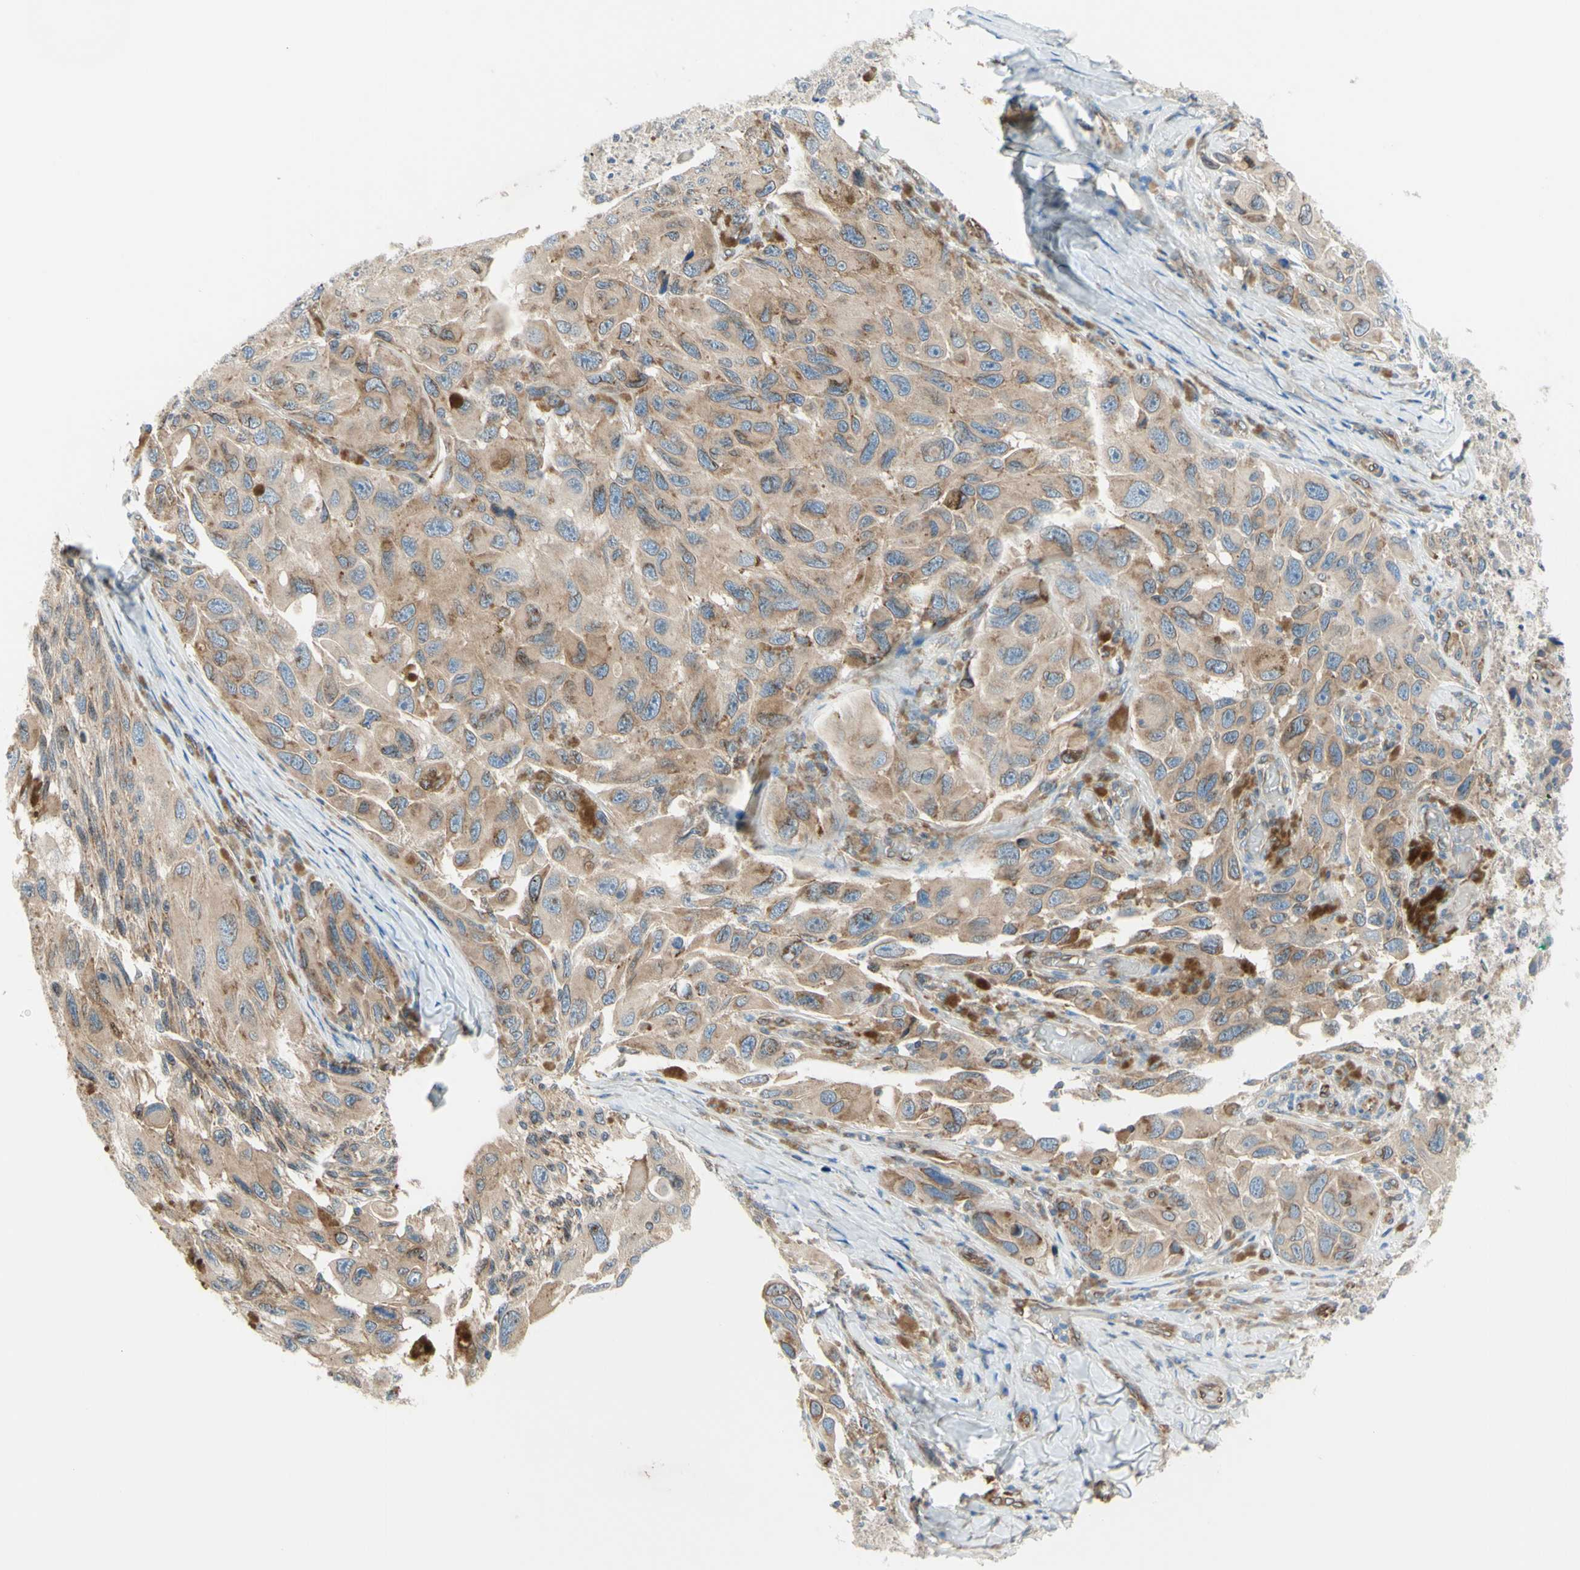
{"staining": {"intensity": "moderate", "quantity": ">75%", "location": "cytoplasmic/membranous"}, "tissue": "melanoma", "cell_type": "Tumor cells", "image_type": "cancer", "snomed": [{"axis": "morphology", "description": "Malignant melanoma, NOS"}, {"axis": "topography", "description": "Skin"}], "caption": "Malignant melanoma was stained to show a protein in brown. There is medium levels of moderate cytoplasmic/membranous positivity in approximately >75% of tumor cells.", "gene": "TRAF2", "patient": {"sex": "female", "age": 73}}